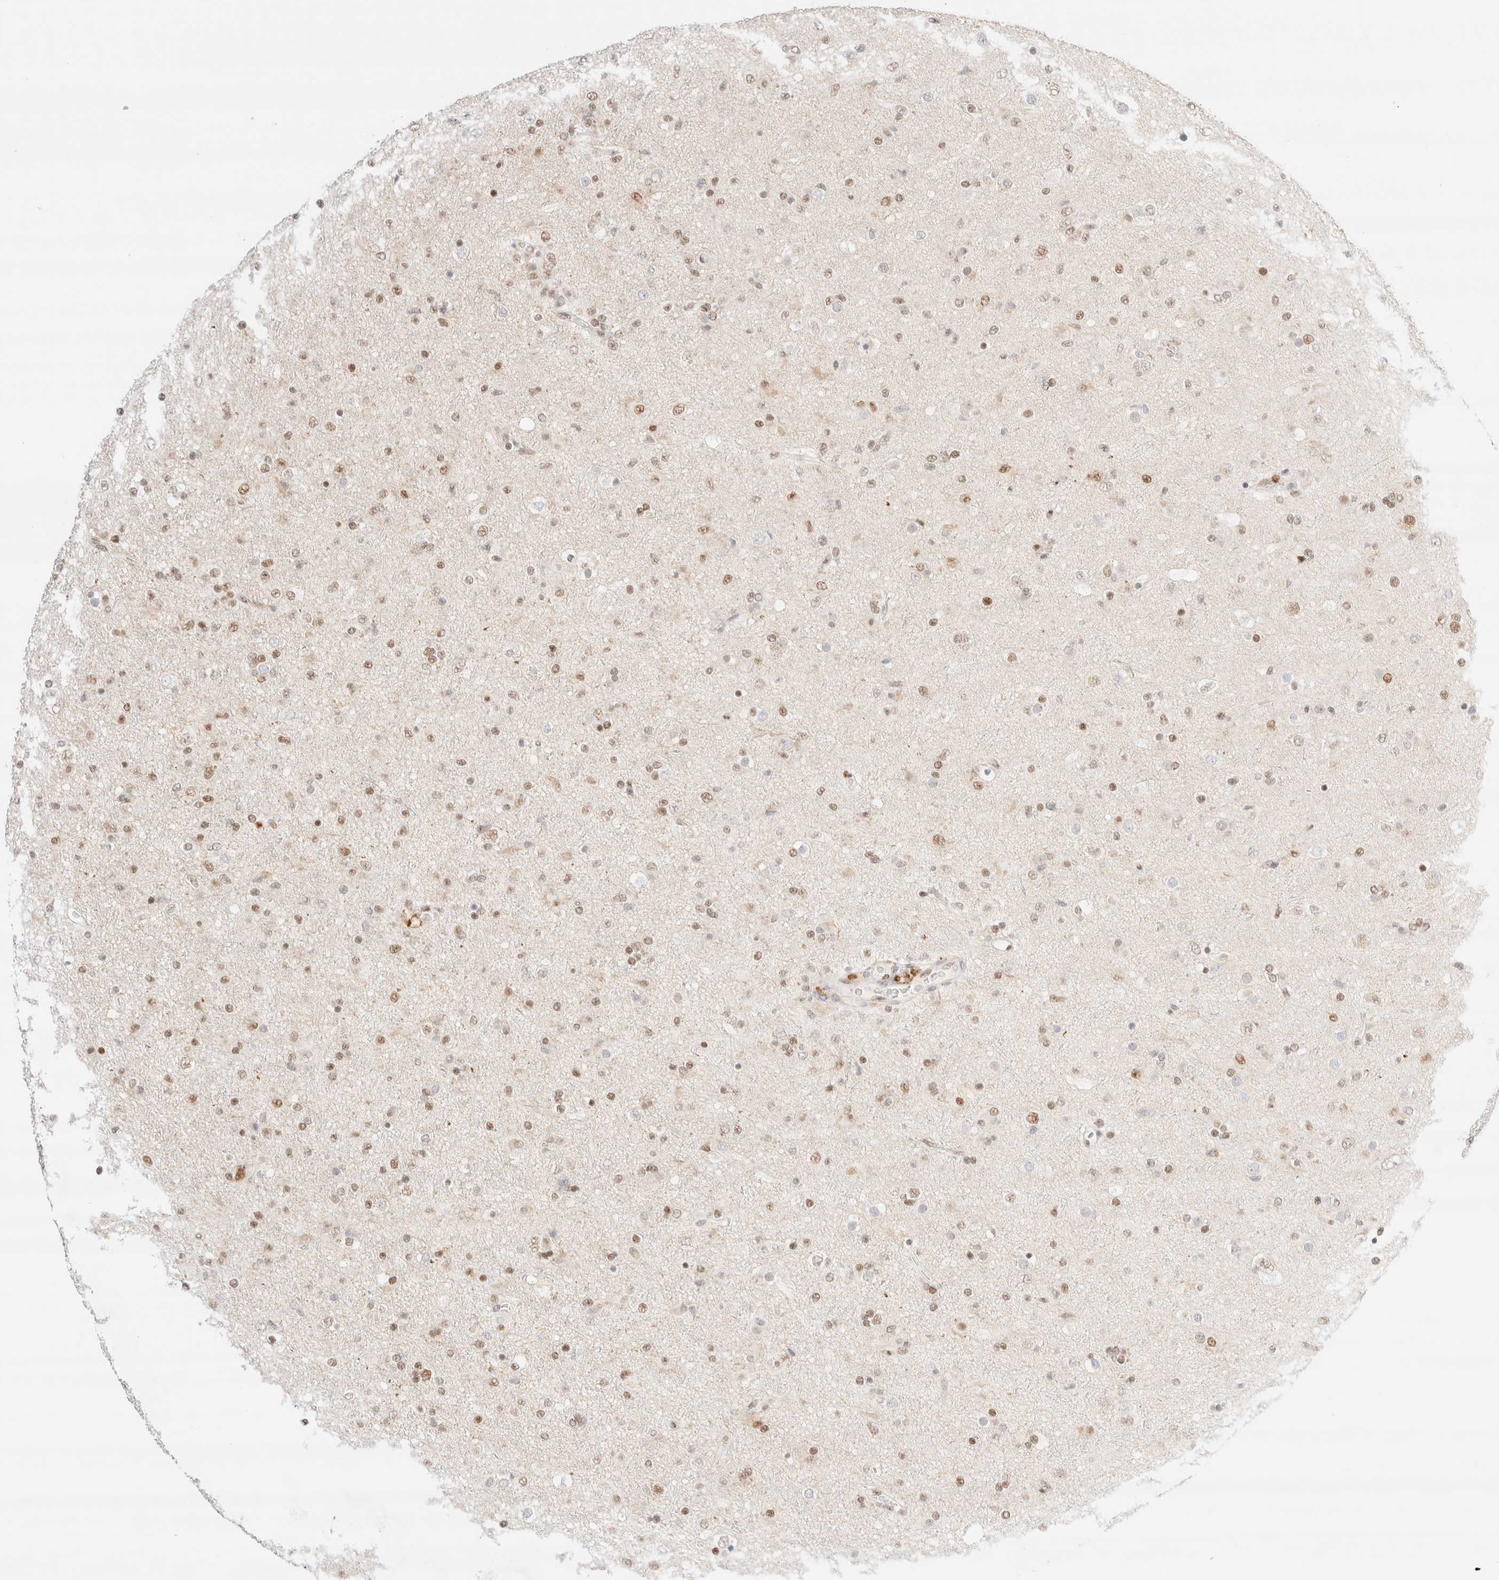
{"staining": {"intensity": "moderate", "quantity": ">75%", "location": "nuclear"}, "tissue": "glioma", "cell_type": "Tumor cells", "image_type": "cancer", "snomed": [{"axis": "morphology", "description": "Glioma, malignant, Low grade"}, {"axis": "topography", "description": "Brain"}], "caption": "Protein staining by immunohistochemistry (IHC) exhibits moderate nuclear positivity in approximately >75% of tumor cells in low-grade glioma (malignant).", "gene": "CIC", "patient": {"sex": "male", "age": 65}}